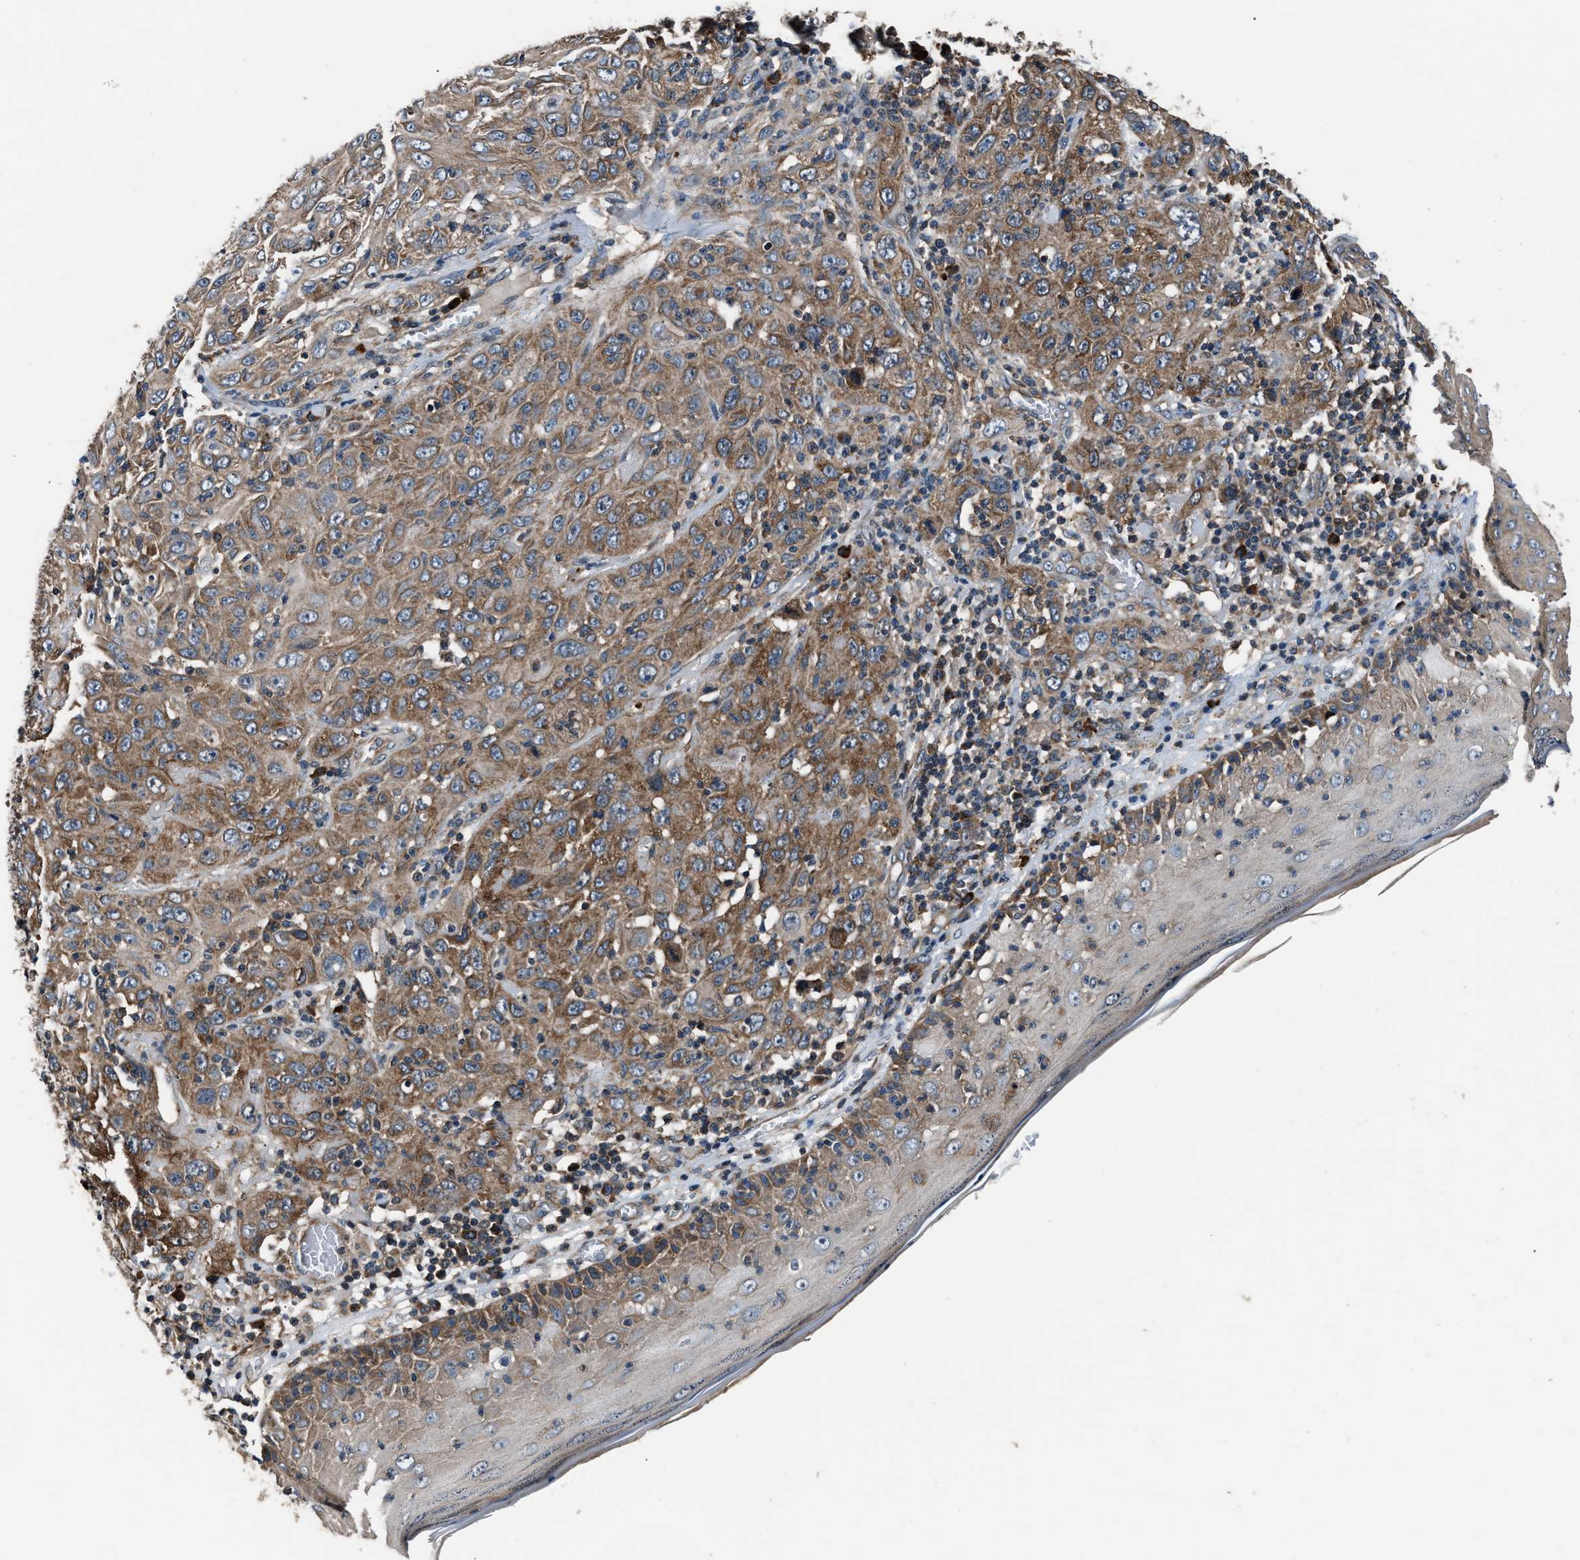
{"staining": {"intensity": "moderate", "quantity": ">75%", "location": "cytoplasmic/membranous"}, "tissue": "skin cancer", "cell_type": "Tumor cells", "image_type": "cancer", "snomed": [{"axis": "morphology", "description": "Squamous cell carcinoma, NOS"}, {"axis": "topography", "description": "Skin"}], "caption": "Immunohistochemical staining of human skin cancer shows medium levels of moderate cytoplasmic/membranous protein positivity in approximately >75% of tumor cells.", "gene": "IMPDH2", "patient": {"sex": "female", "age": 88}}